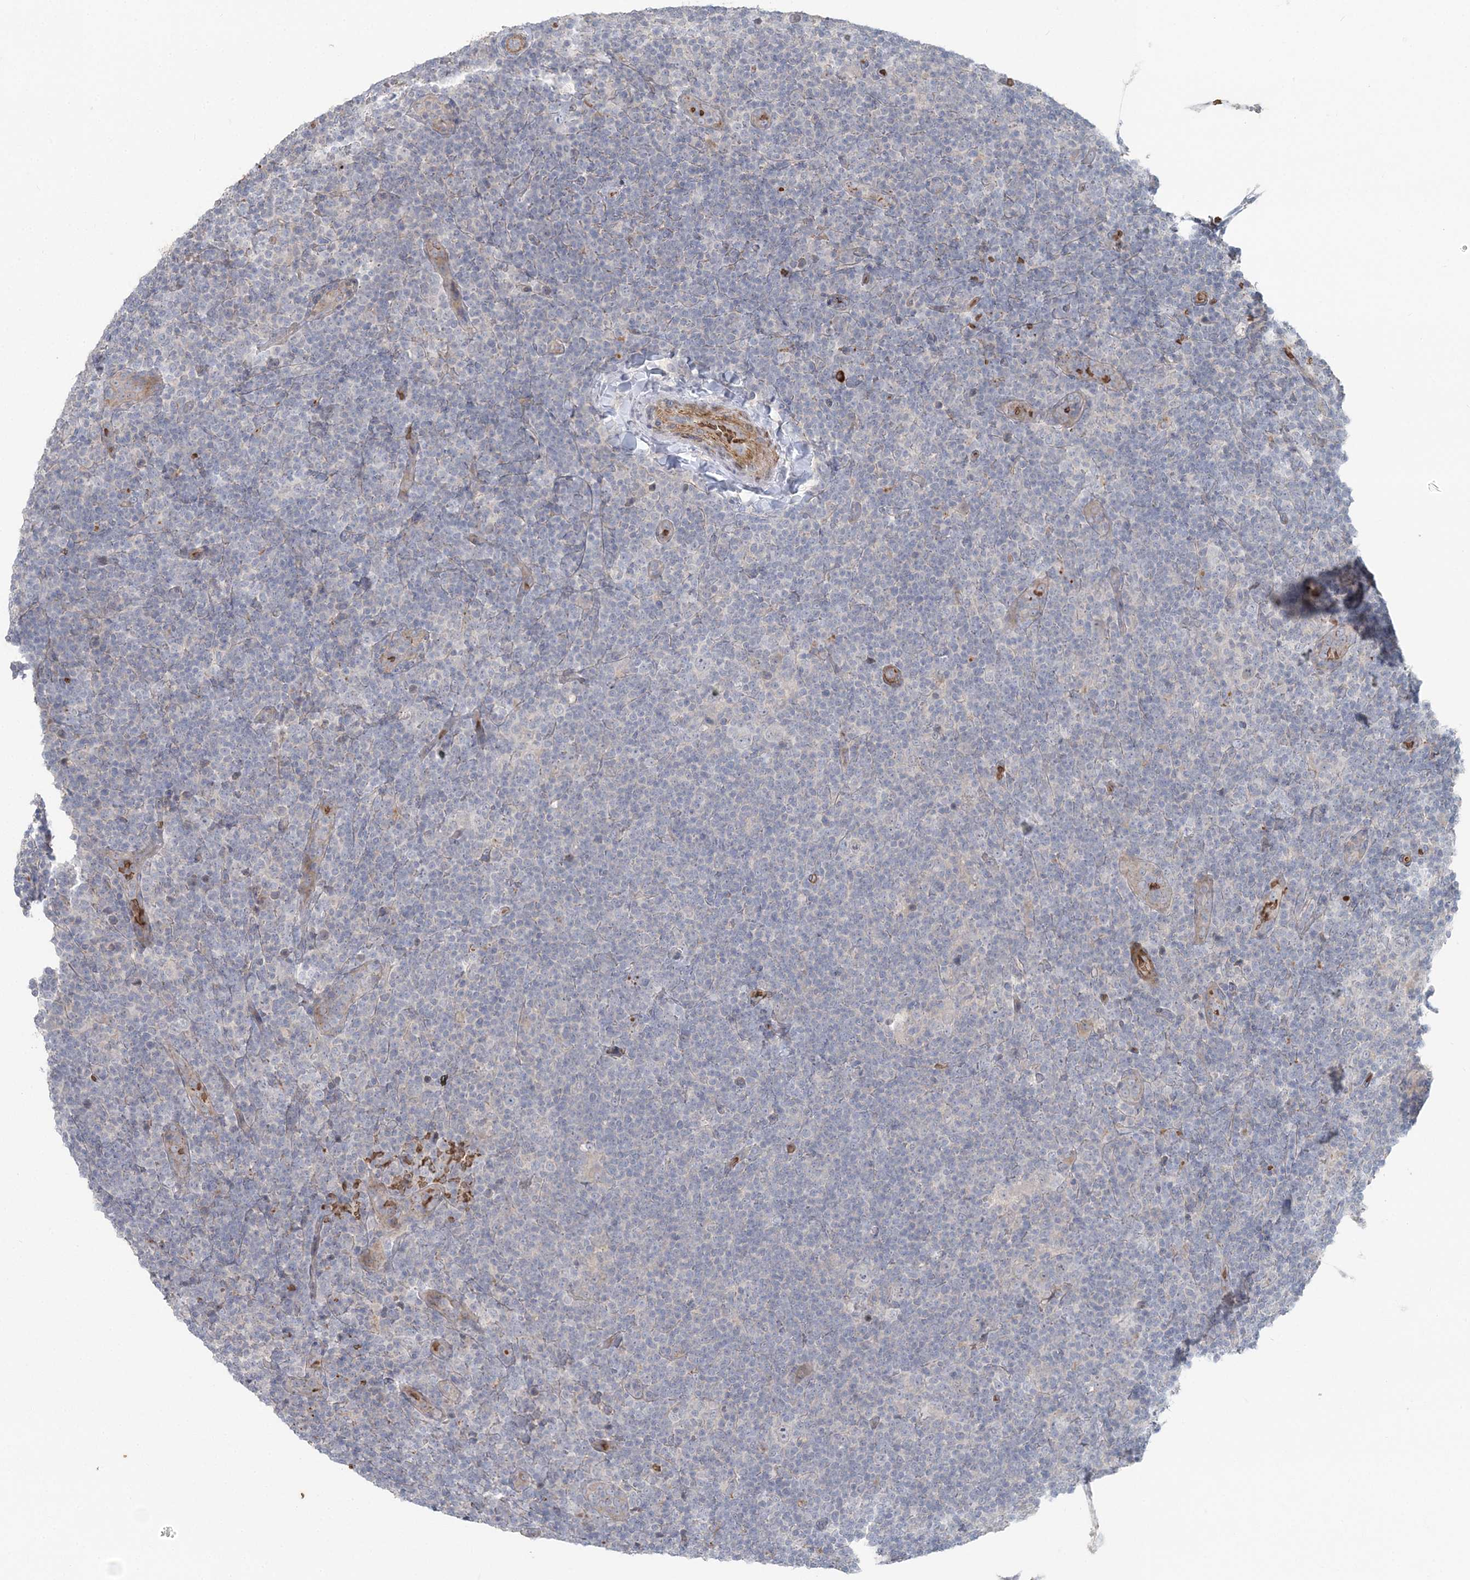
{"staining": {"intensity": "negative", "quantity": "none", "location": "none"}, "tissue": "lymphoma", "cell_type": "Tumor cells", "image_type": "cancer", "snomed": [{"axis": "morphology", "description": "Hodgkin's disease, NOS"}, {"axis": "topography", "description": "Lymph node"}], "caption": "An image of lymphoma stained for a protein demonstrates no brown staining in tumor cells.", "gene": "SERINC1", "patient": {"sex": "female", "age": 57}}